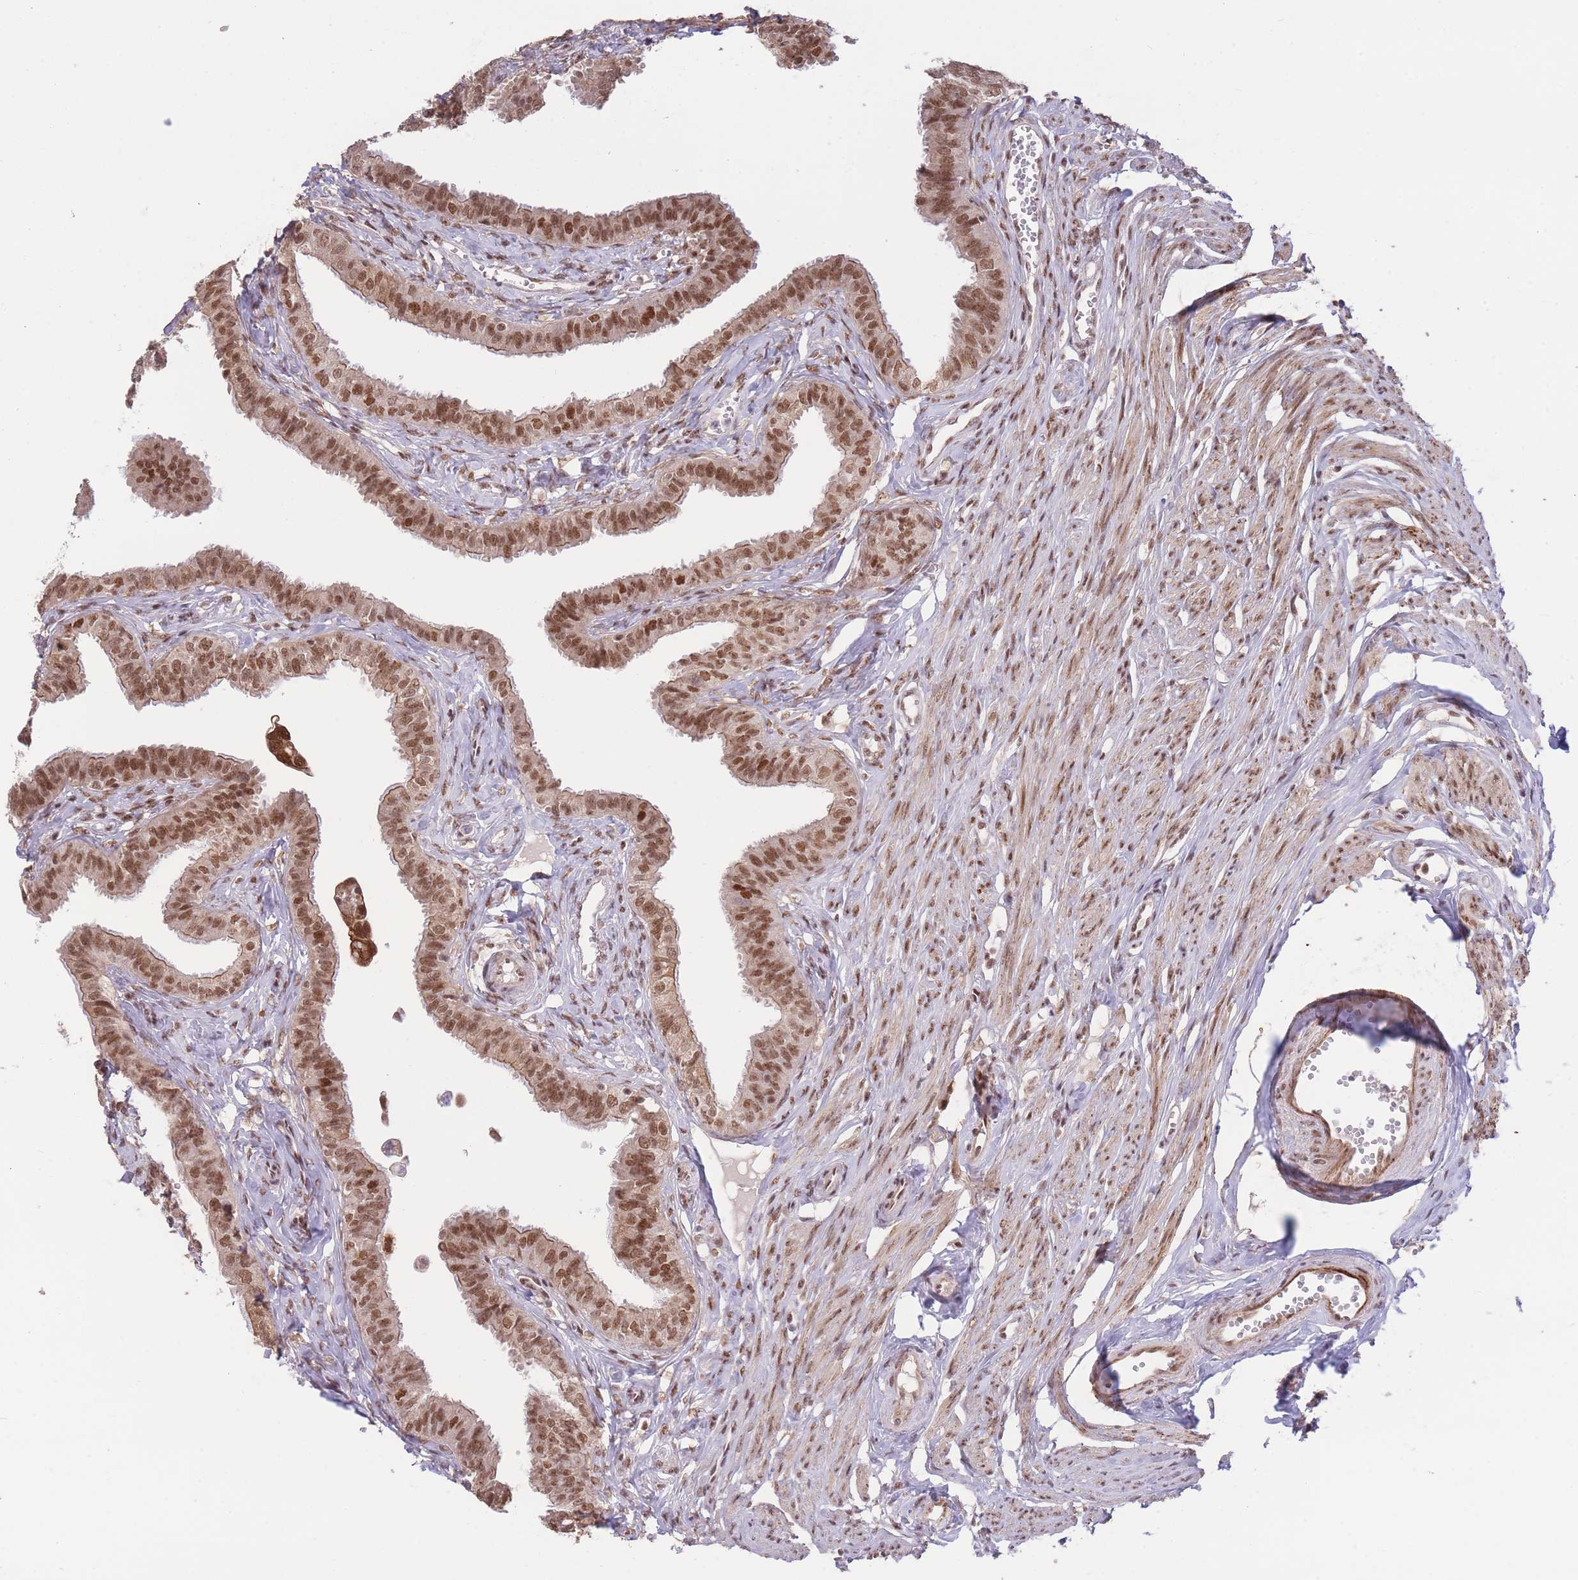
{"staining": {"intensity": "strong", "quantity": ">75%", "location": "cytoplasmic/membranous,nuclear"}, "tissue": "fallopian tube", "cell_type": "Glandular cells", "image_type": "normal", "snomed": [{"axis": "morphology", "description": "Normal tissue, NOS"}, {"axis": "morphology", "description": "Carcinoma, NOS"}, {"axis": "topography", "description": "Fallopian tube"}, {"axis": "topography", "description": "Ovary"}], "caption": "DAB immunohistochemical staining of benign human fallopian tube shows strong cytoplasmic/membranous,nuclear protein expression in about >75% of glandular cells. (DAB (3,3'-diaminobenzidine) IHC with brightfield microscopy, high magnification).", "gene": "CARD8", "patient": {"sex": "female", "age": 59}}